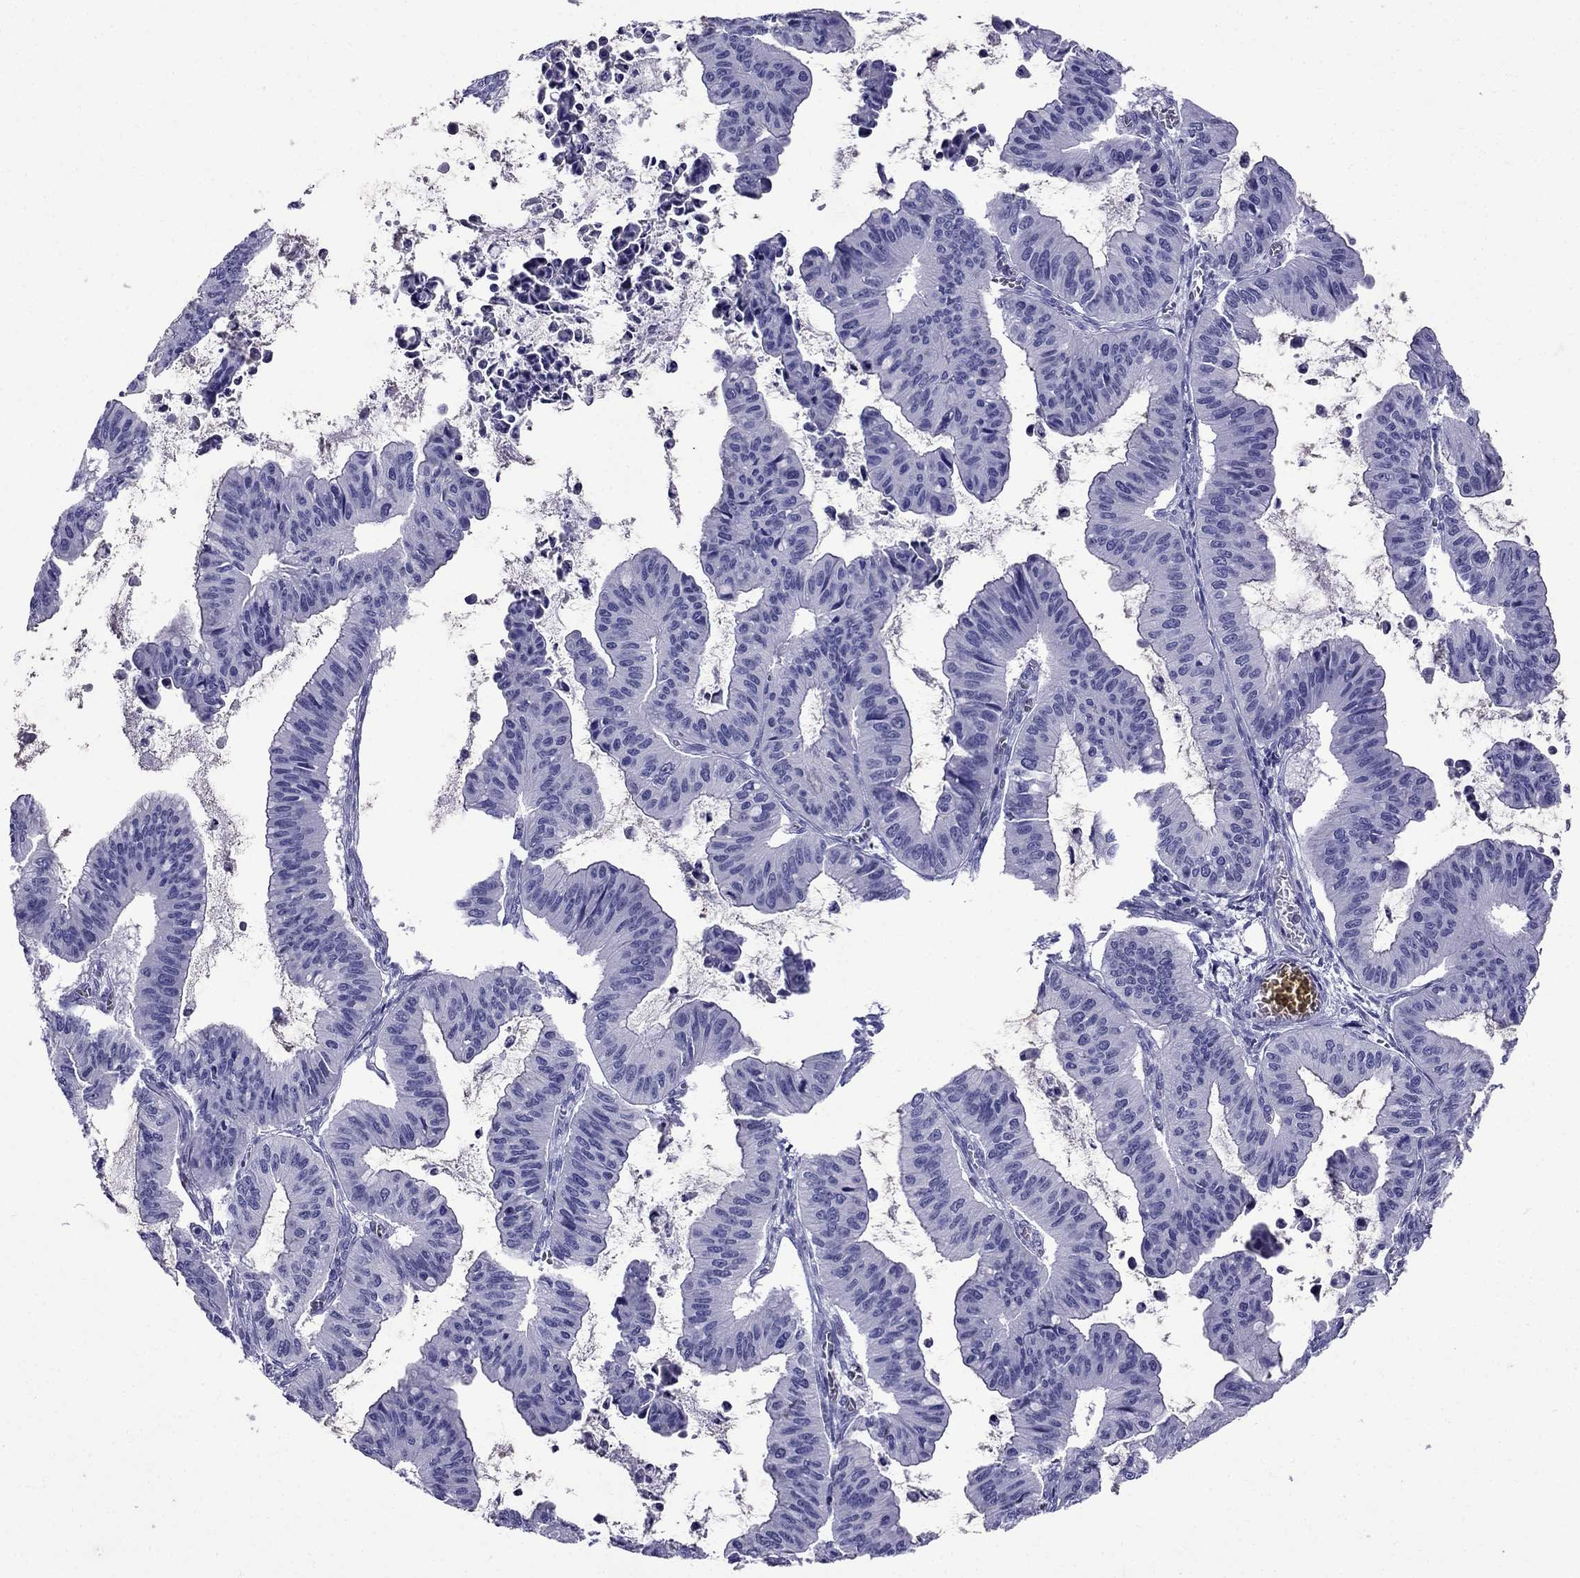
{"staining": {"intensity": "negative", "quantity": "none", "location": "none"}, "tissue": "ovarian cancer", "cell_type": "Tumor cells", "image_type": "cancer", "snomed": [{"axis": "morphology", "description": "Cystadenocarcinoma, mucinous, NOS"}, {"axis": "topography", "description": "Ovary"}], "caption": "Immunohistochemical staining of ovarian mucinous cystadenocarcinoma displays no significant staining in tumor cells. (DAB IHC with hematoxylin counter stain).", "gene": "ARR3", "patient": {"sex": "female", "age": 72}}